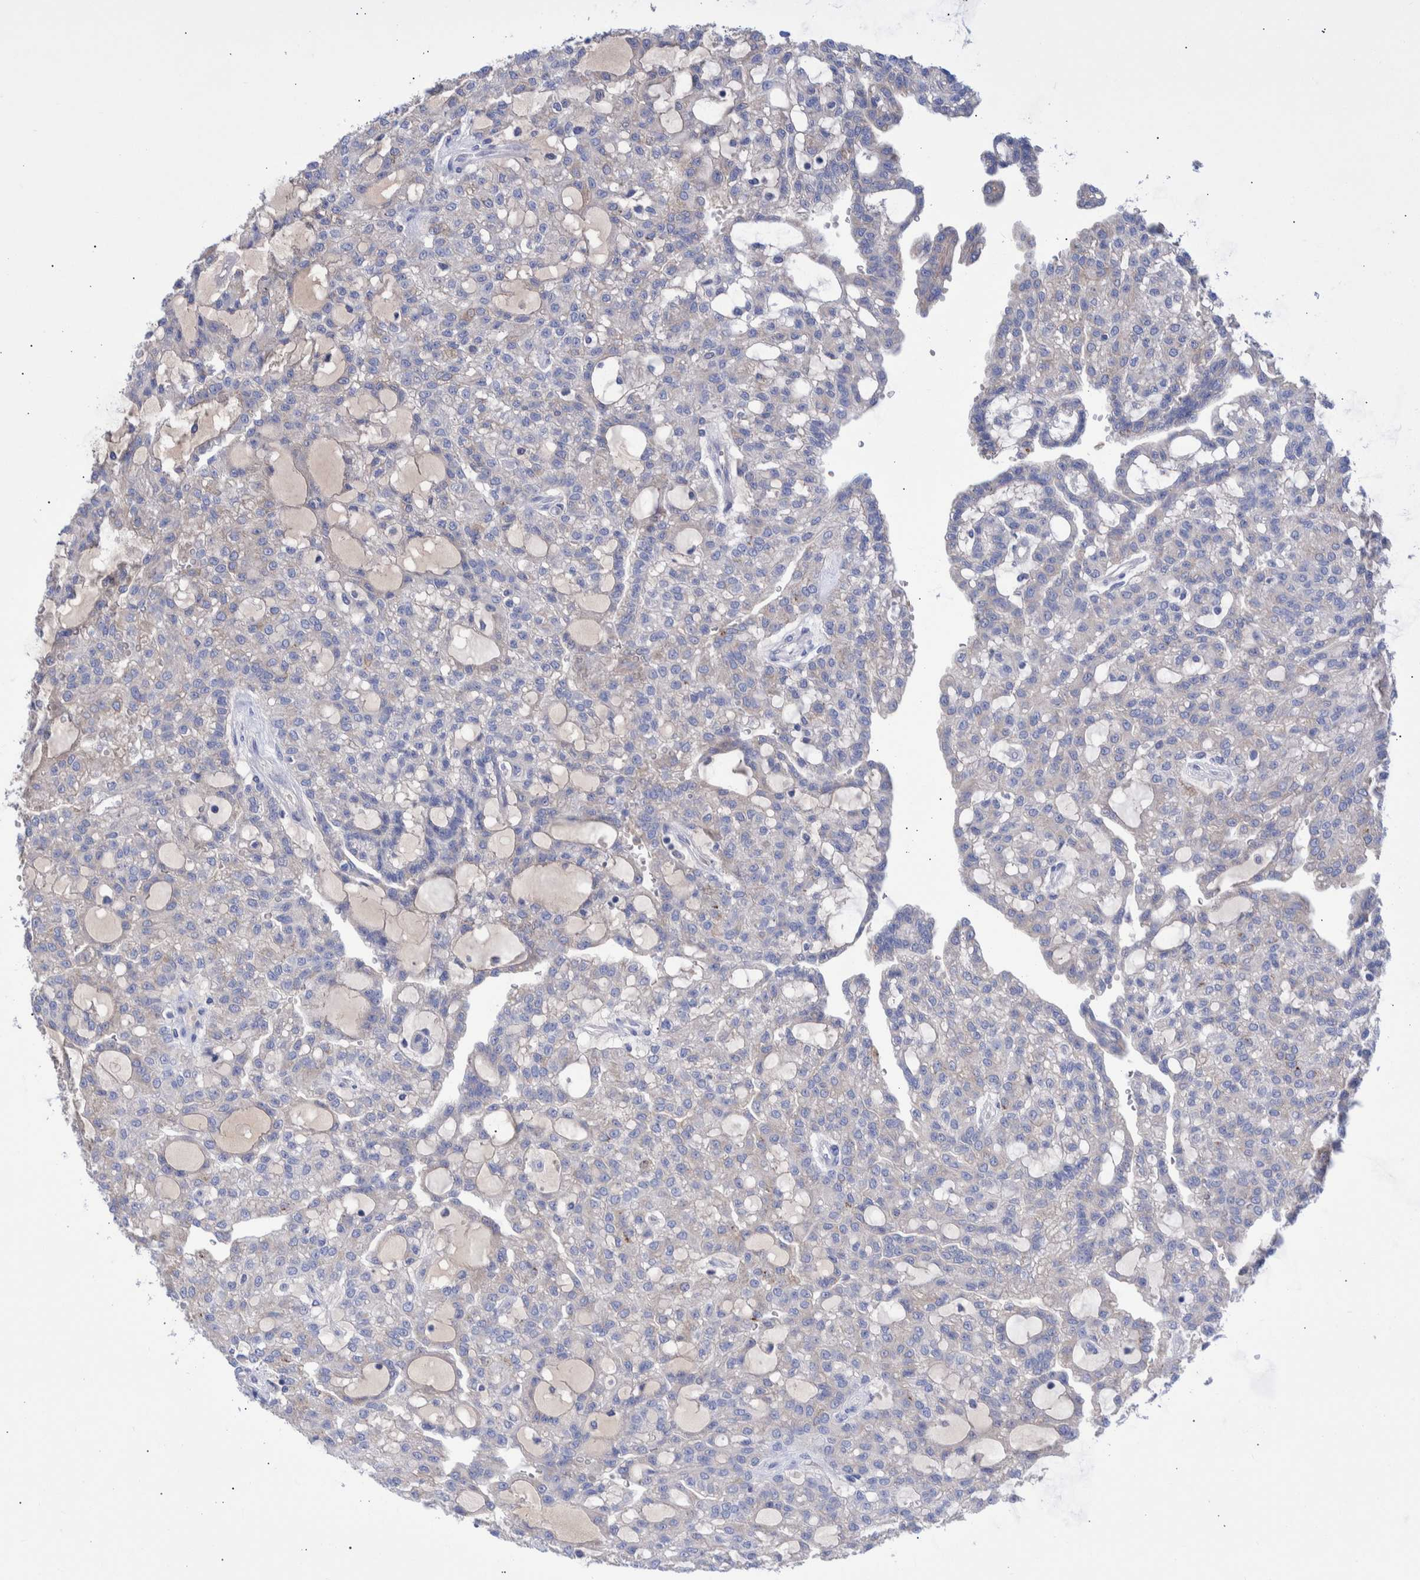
{"staining": {"intensity": "negative", "quantity": "none", "location": "none"}, "tissue": "renal cancer", "cell_type": "Tumor cells", "image_type": "cancer", "snomed": [{"axis": "morphology", "description": "Adenocarcinoma, NOS"}, {"axis": "topography", "description": "Kidney"}], "caption": "Immunohistochemistry (IHC) of human adenocarcinoma (renal) reveals no expression in tumor cells.", "gene": "DLL4", "patient": {"sex": "male", "age": 63}}